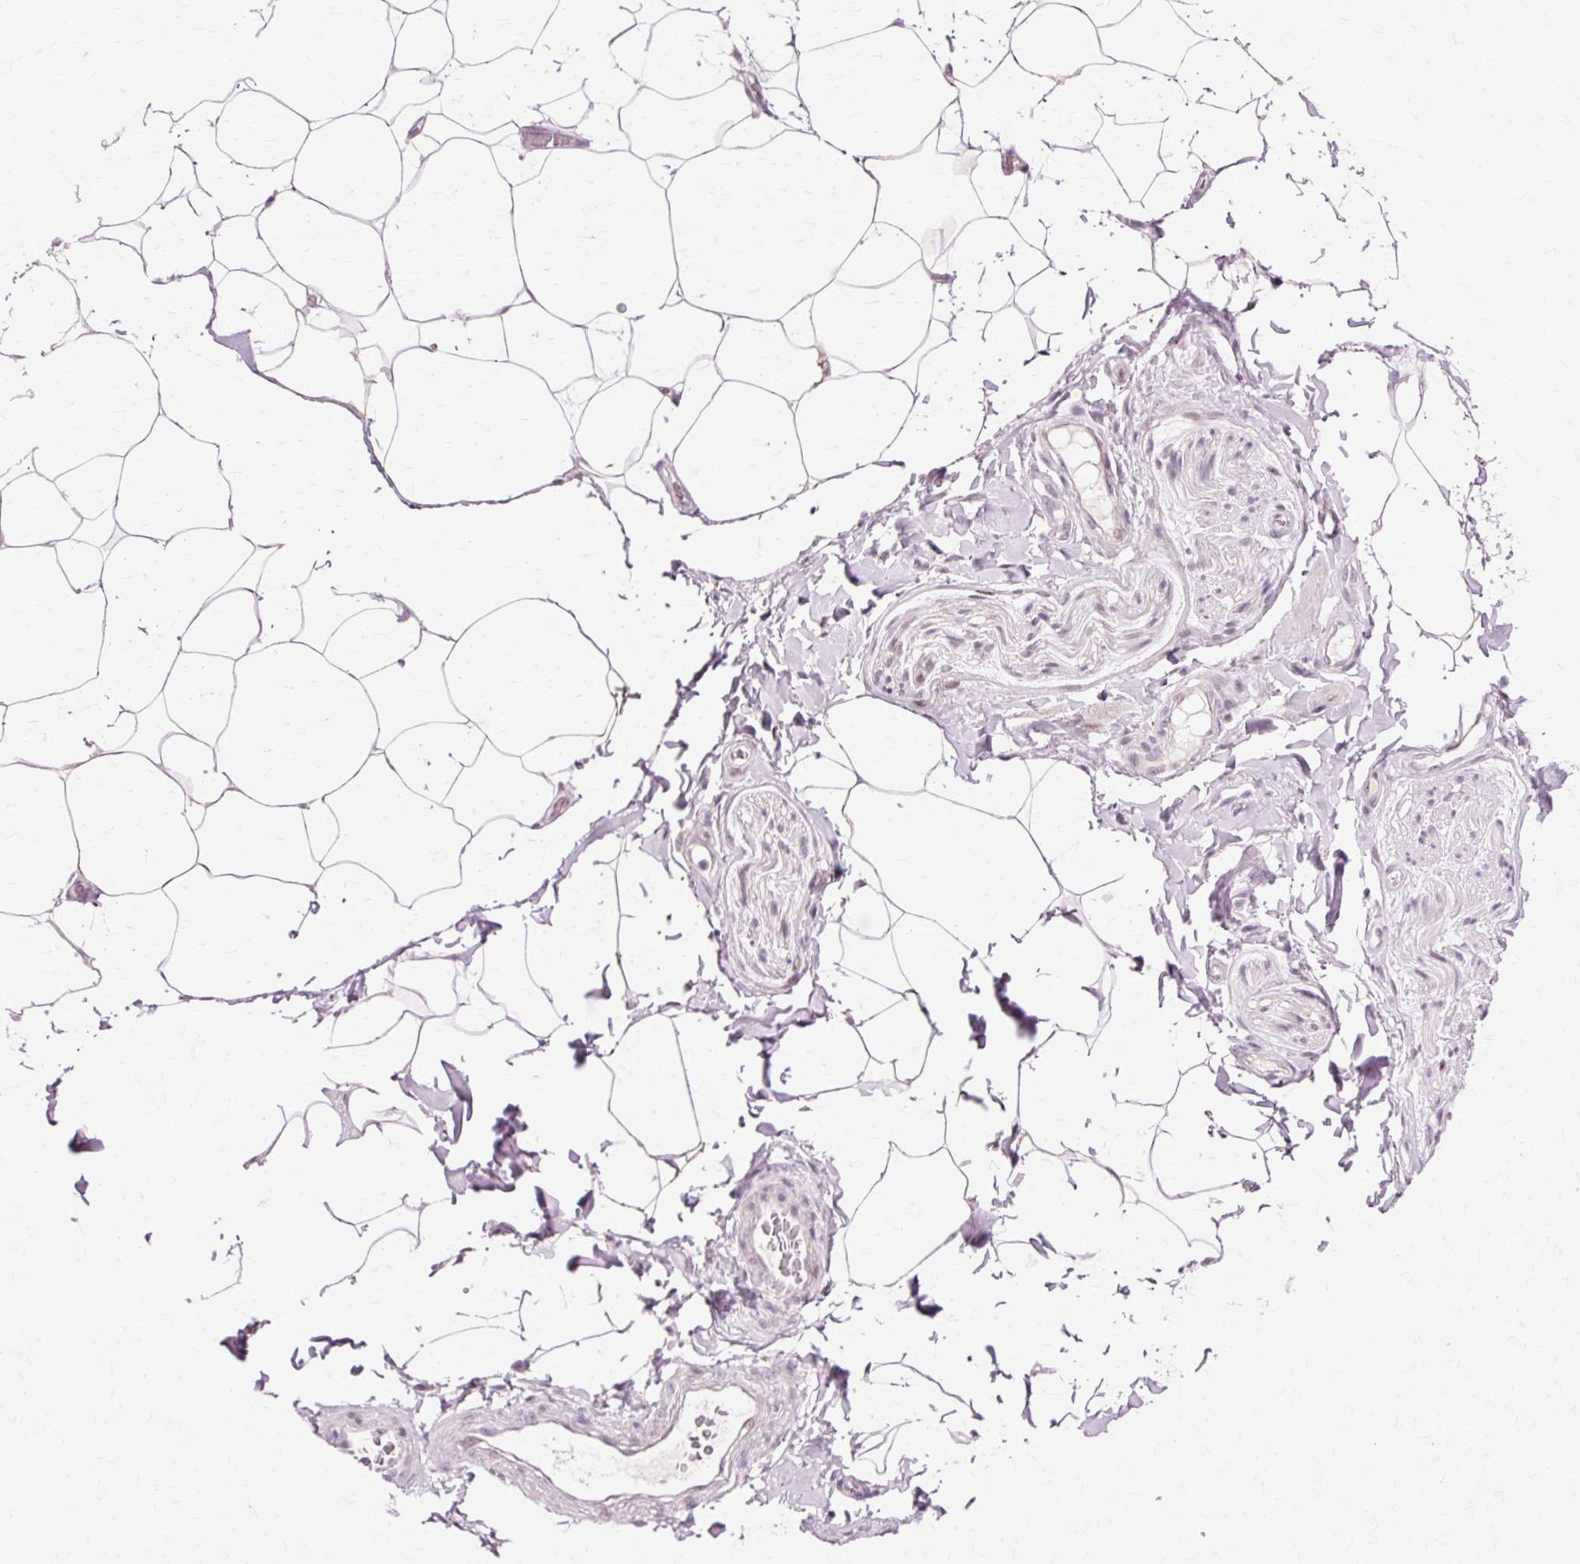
{"staining": {"intensity": "negative", "quantity": "none", "location": "none"}, "tissue": "adipose tissue", "cell_type": "Adipocytes", "image_type": "normal", "snomed": [{"axis": "morphology", "description": "Normal tissue, NOS"}, {"axis": "topography", "description": "Vascular tissue"}, {"axis": "topography", "description": "Peripheral nerve tissue"}], "caption": "This is a image of immunohistochemistry staining of benign adipose tissue, which shows no staining in adipocytes. (Stains: DAB immunohistochemistry with hematoxylin counter stain, Microscopy: brightfield microscopy at high magnification).", "gene": "MACROD2", "patient": {"sex": "male", "age": 41}}